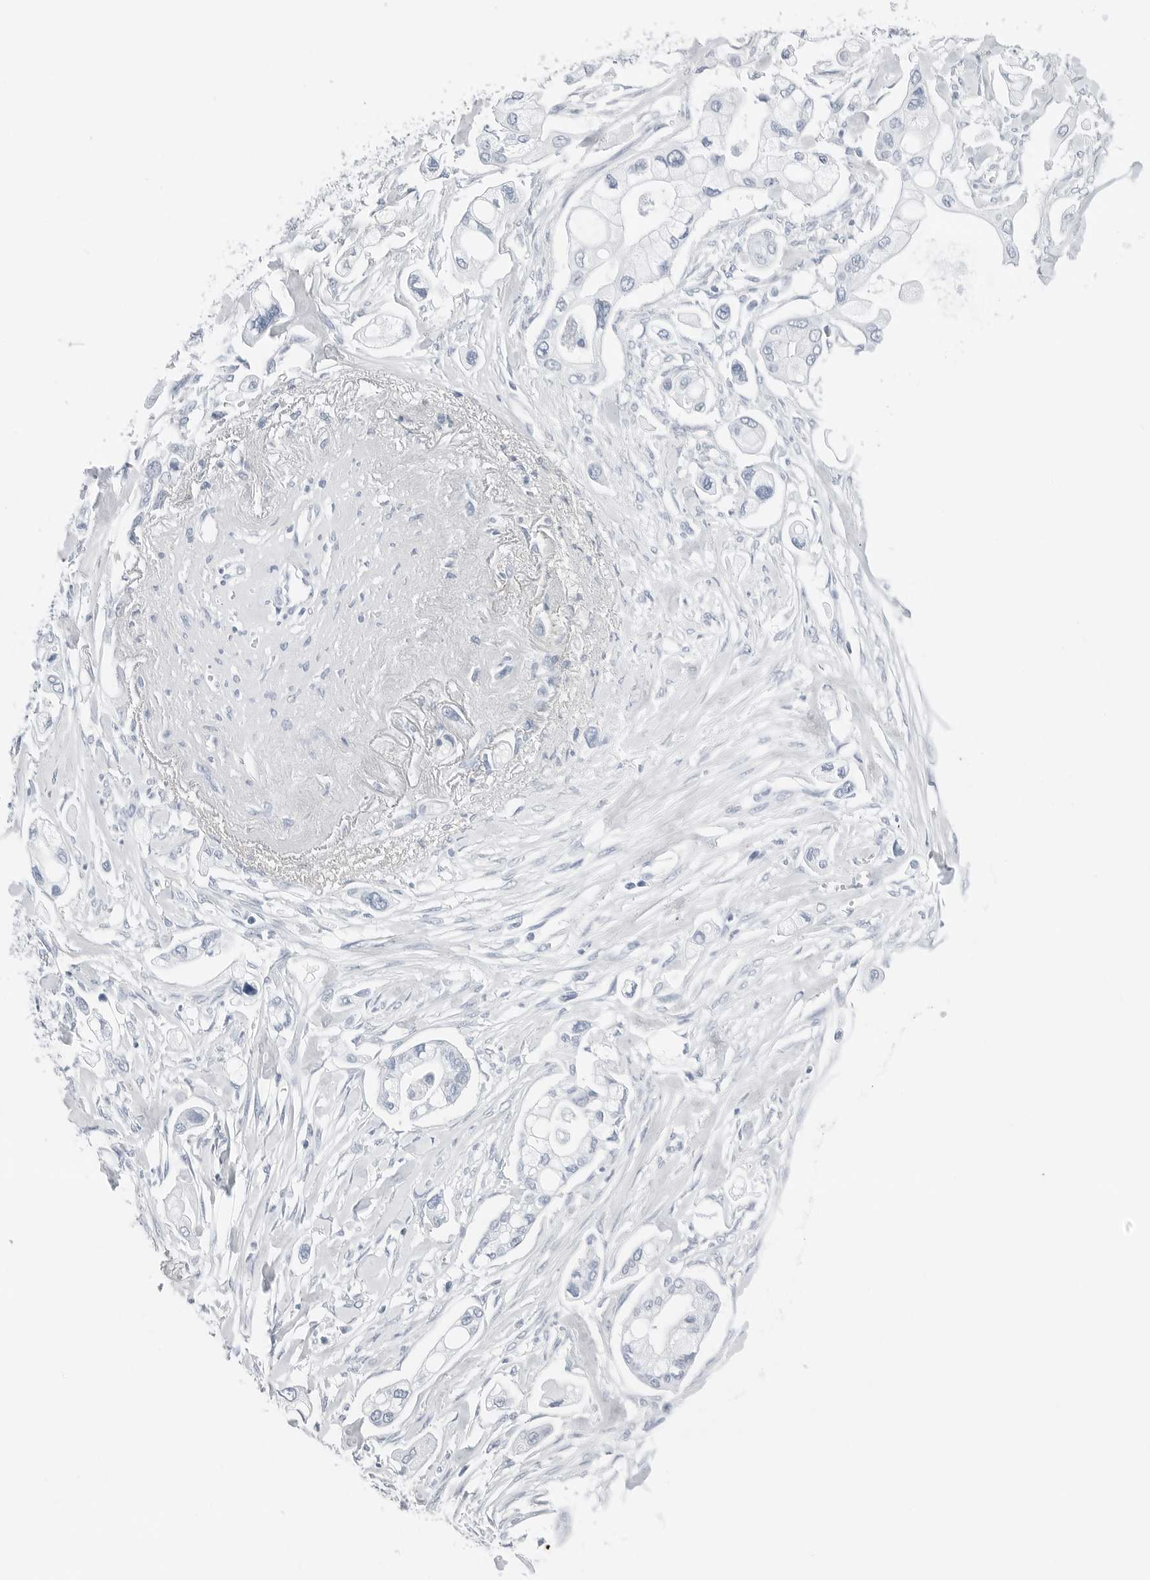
{"staining": {"intensity": "negative", "quantity": "none", "location": "none"}, "tissue": "pancreatic cancer", "cell_type": "Tumor cells", "image_type": "cancer", "snomed": [{"axis": "morphology", "description": "Adenocarcinoma, NOS"}, {"axis": "topography", "description": "Pancreas"}], "caption": "A high-resolution photomicrograph shows immunohistochemistry (IHC) staining of pancreatic adenocarcinoma, which displays no significant staining in tumor cells. Brightfield microscopy of immunohistochemistry (IHC) stained with DAB (3,3'-diaminobenzidine) (brown) and hematoxylin (blue), captured at high magnification.", "gene": "SLPI", "patient": {"sex": "male", "age": 68}}